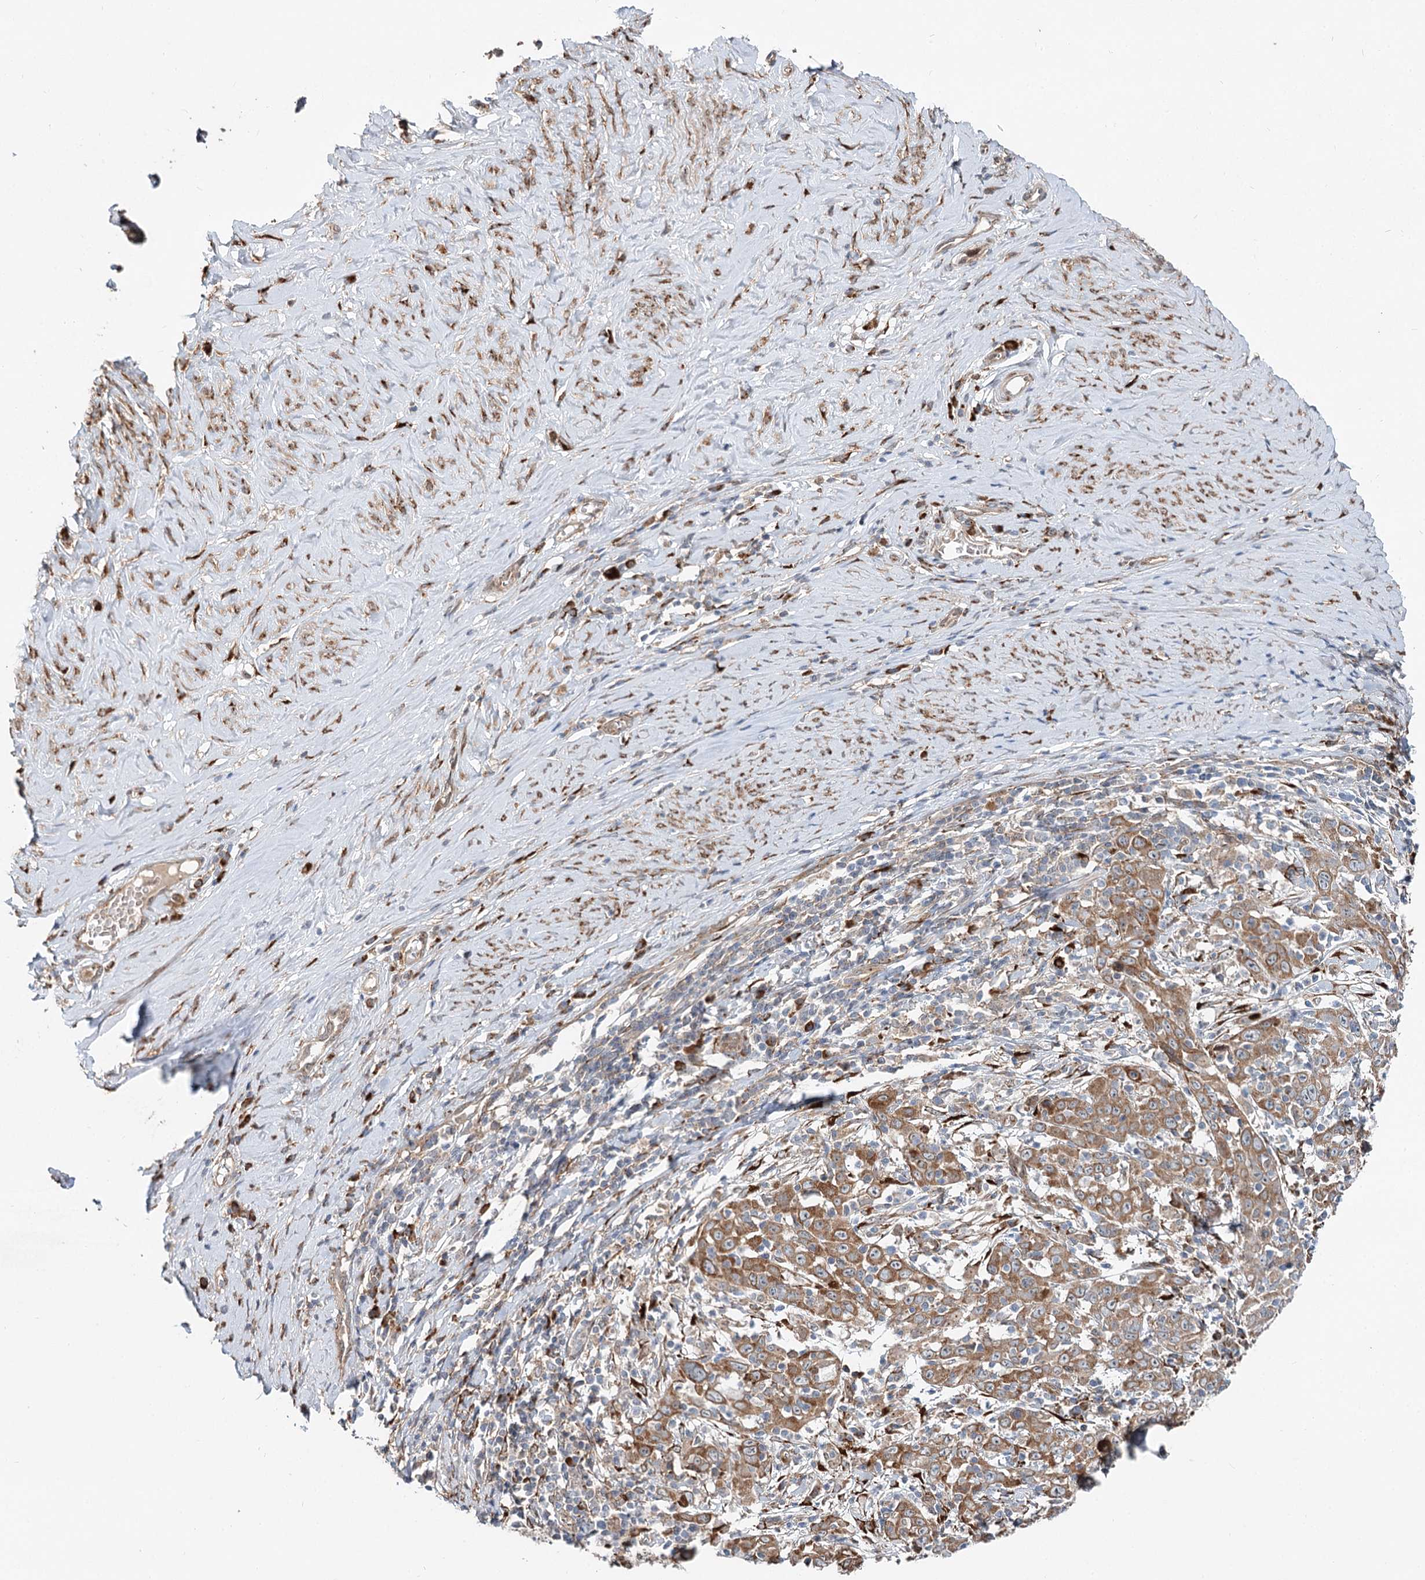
{"staining": {"intensity": "moderate", "quantity": ">75%", "location": "cytoplasmic/membranous"}, "tissue": "cervical cancer", "cell_type": "Tumor cells", "image_type": "cancer", "snomed": [{"axis": "morphology", "description": "Squamous cell carcinoma, NOS"}, {"axis": "topography", "description": "Cervix"}], "caption": "Immunohistochemistry of human cervical cancer demonstrates medium levels of moderate cytoplasmic/membranous staining in about >75% of tumor cells.", "gene": "SPART", "patient": {"sex": "female", "age": 46}}